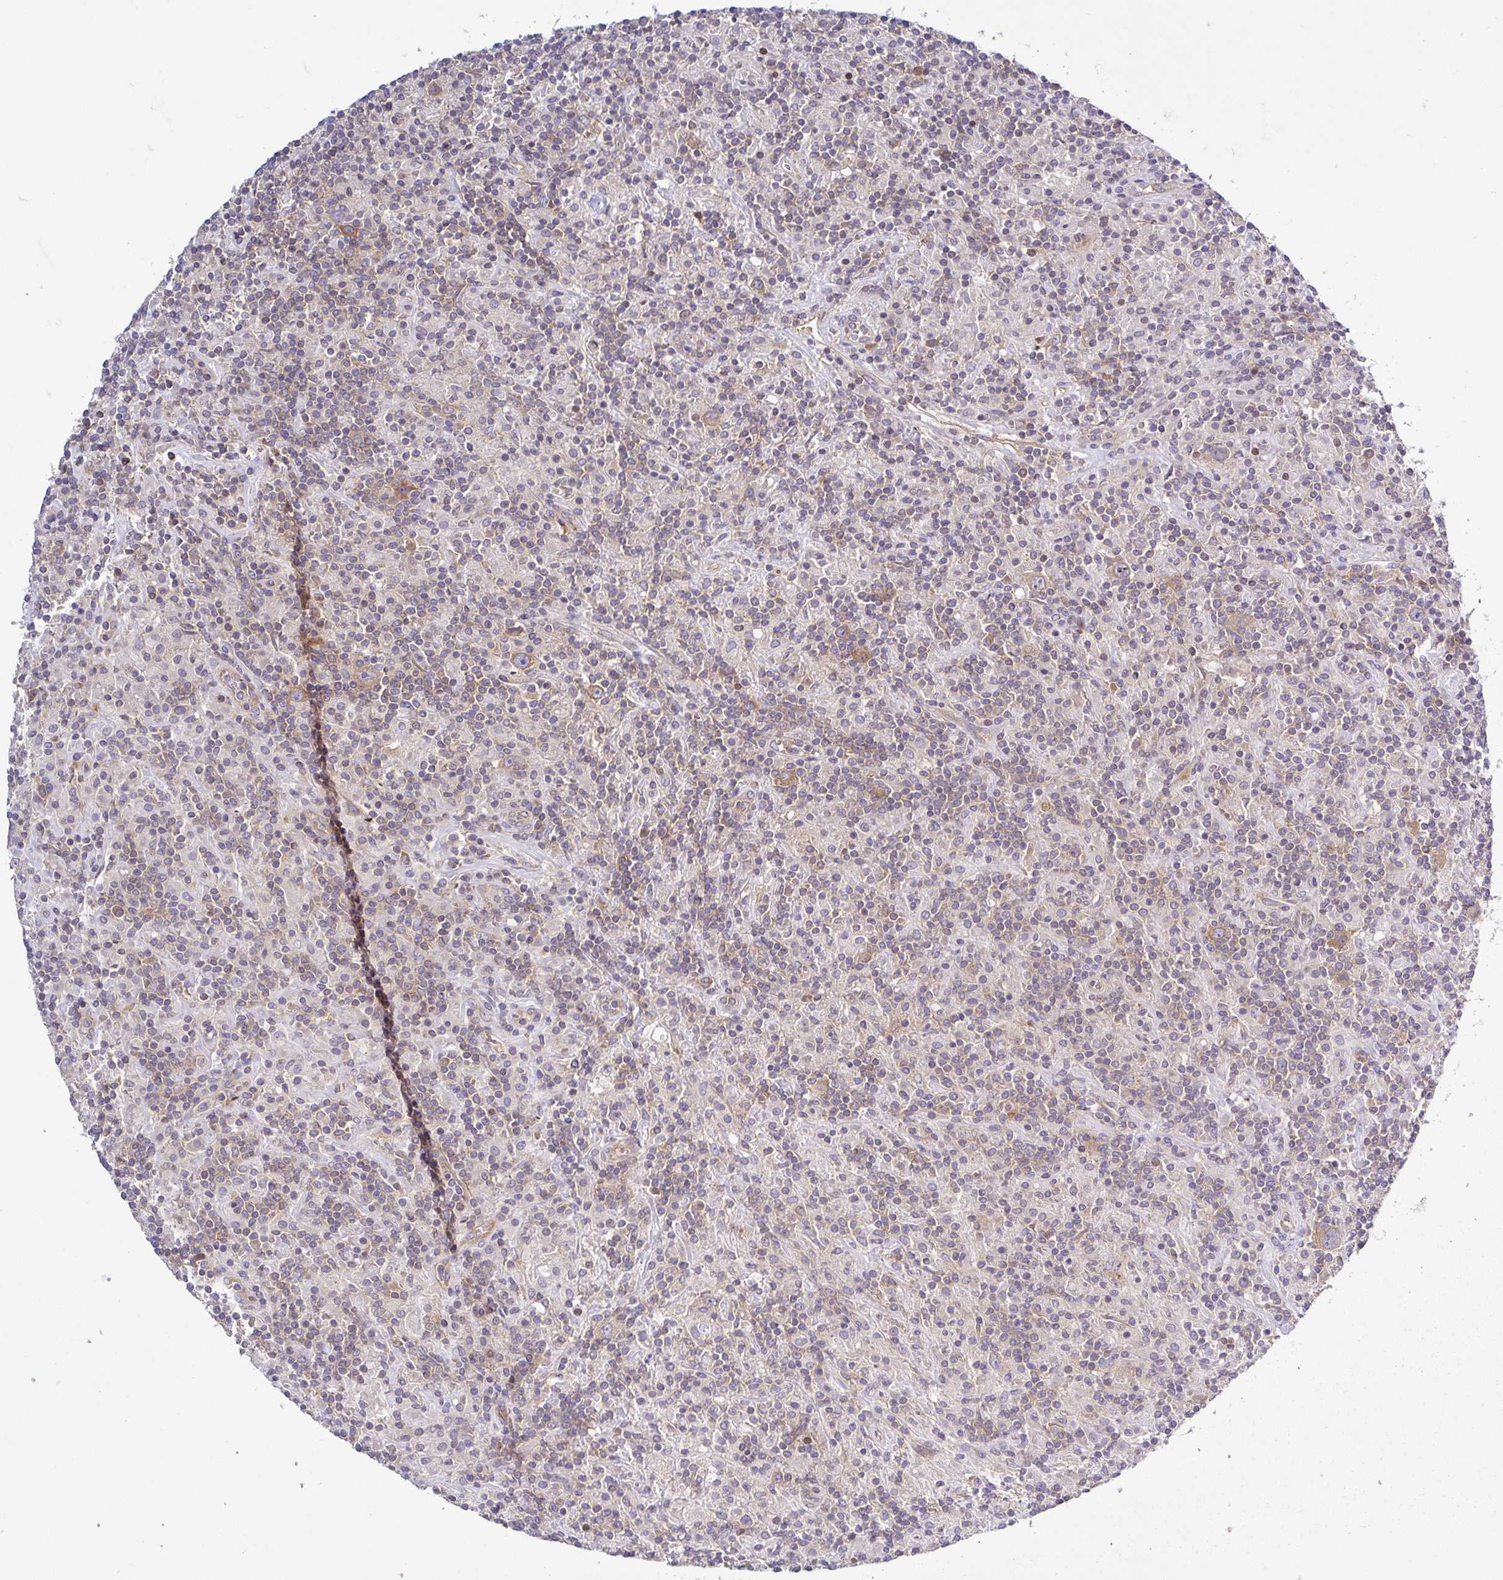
{"staining": {"intensity": "moderate", "quantity": ">75%", "location": "cytoplasmic/membranous"}, "tissue": "lymphoma", "cell_type": "Tumor cells", "image_type": "cancer", "snomed": [{"axis": "morphology", "description": "Hodgkin's disease, NOS"}, {"axis": "topography", "description": "Lymph node"}], "caption": "The immunohistochemical stain highlights moderate cytoplasmic/membranous staining in tumor cells of lymphoma tissue.", "gene": "LARS1", "patient": {"sex": "male", "age": 70}}